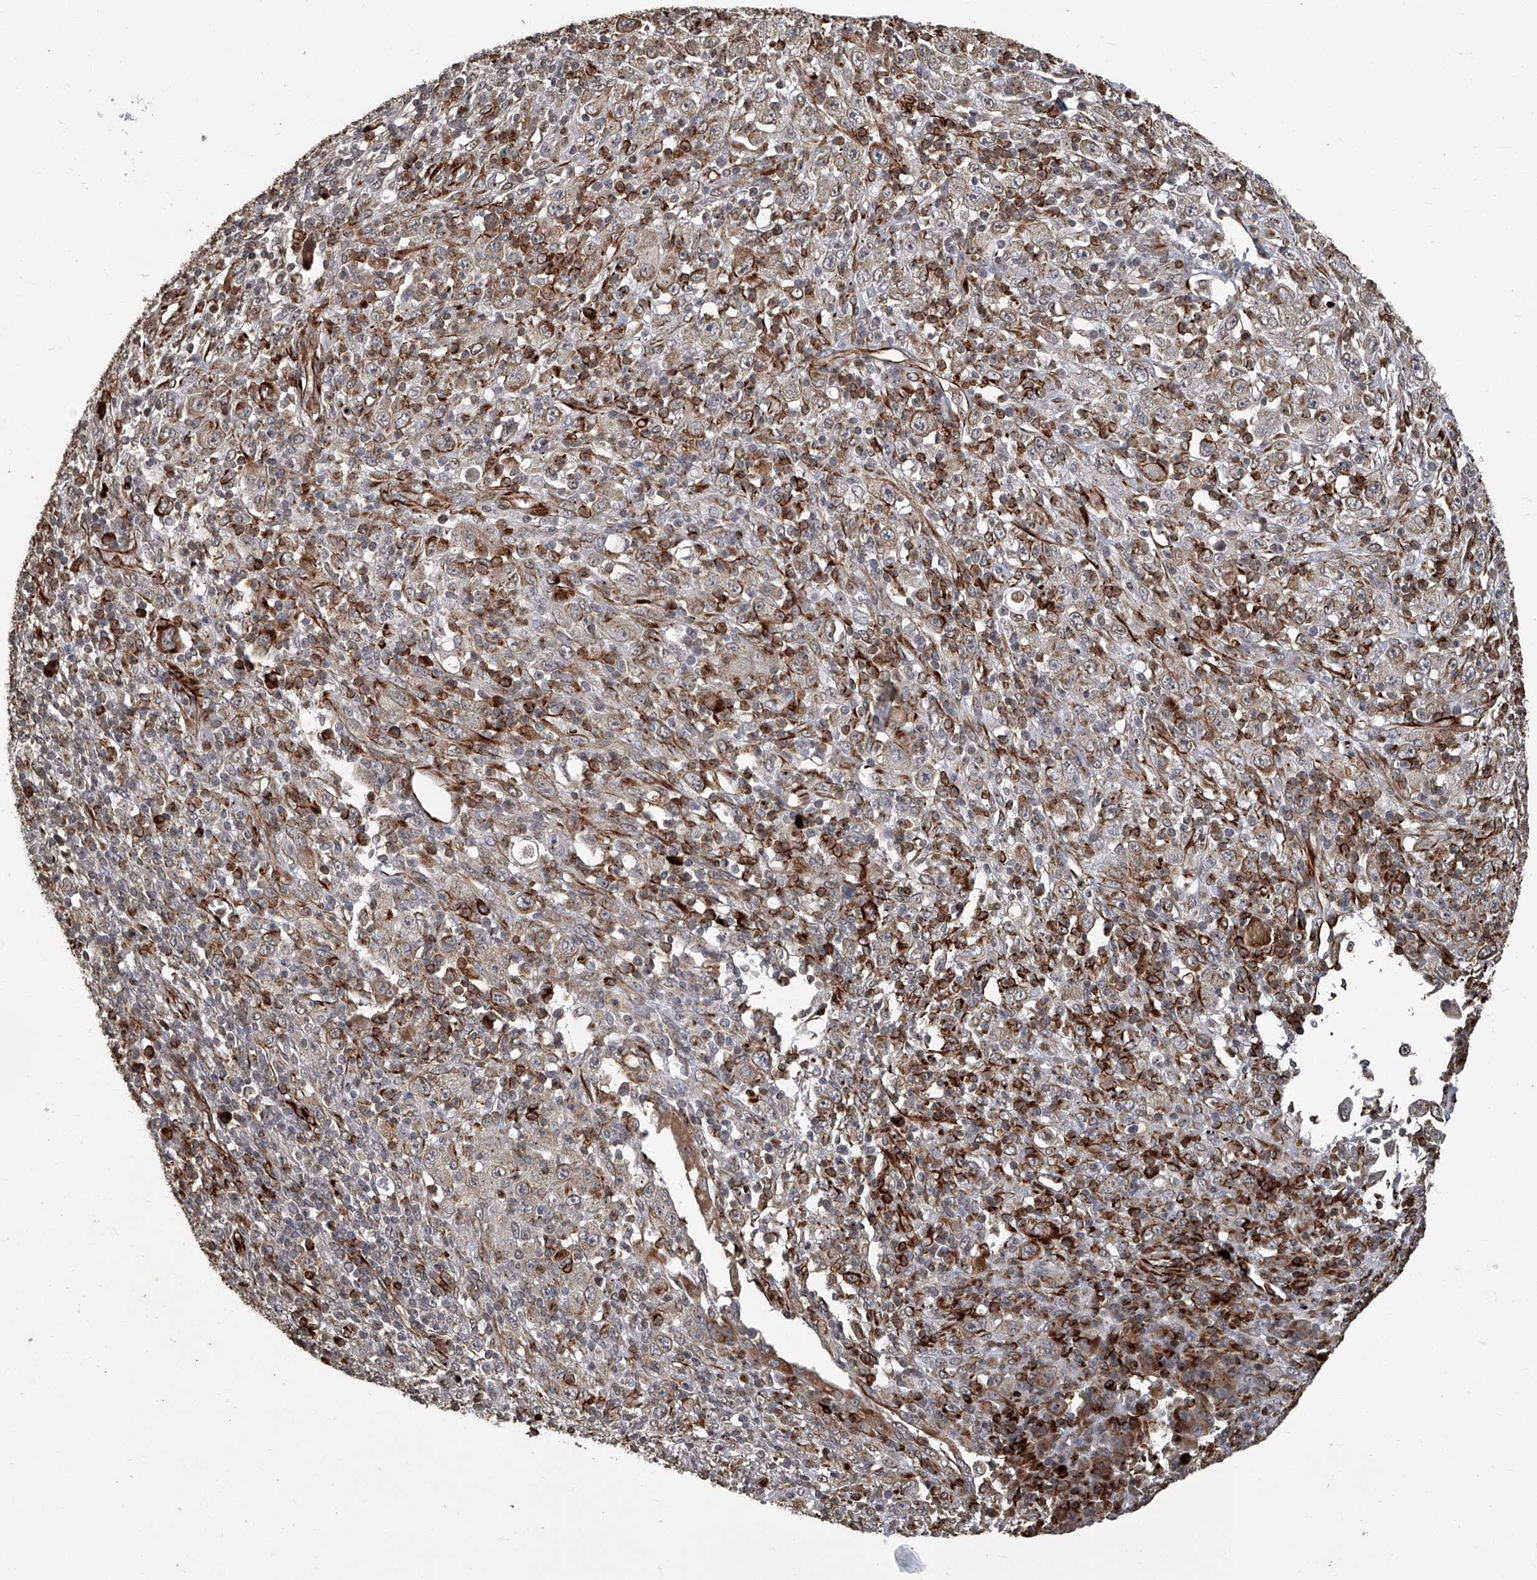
{"staining": {"intensity": "strong", "quantity": "<25%", "location": "cytoplasmic/membranous"}, "tissue": "melanoma", "cell_type": "Tumor cells", "image_type": "cancer", "snomed": [{"axis": "morphology", "description": "Malignant melanoma, Metastatic site"}, {"axis": "topography", "description": "Skin"}], "caption": "The immunohistochemical stain highlights strong cytoplasmic/membranous expression in tumor cells of melanoma tissue. The protein is stained brown, and the nuclei are stained in blue (DAB IHC with brightfield microscopy, high magnification).", "gene": "GPR132", "patient": {"sex": "female", "age": 56}}